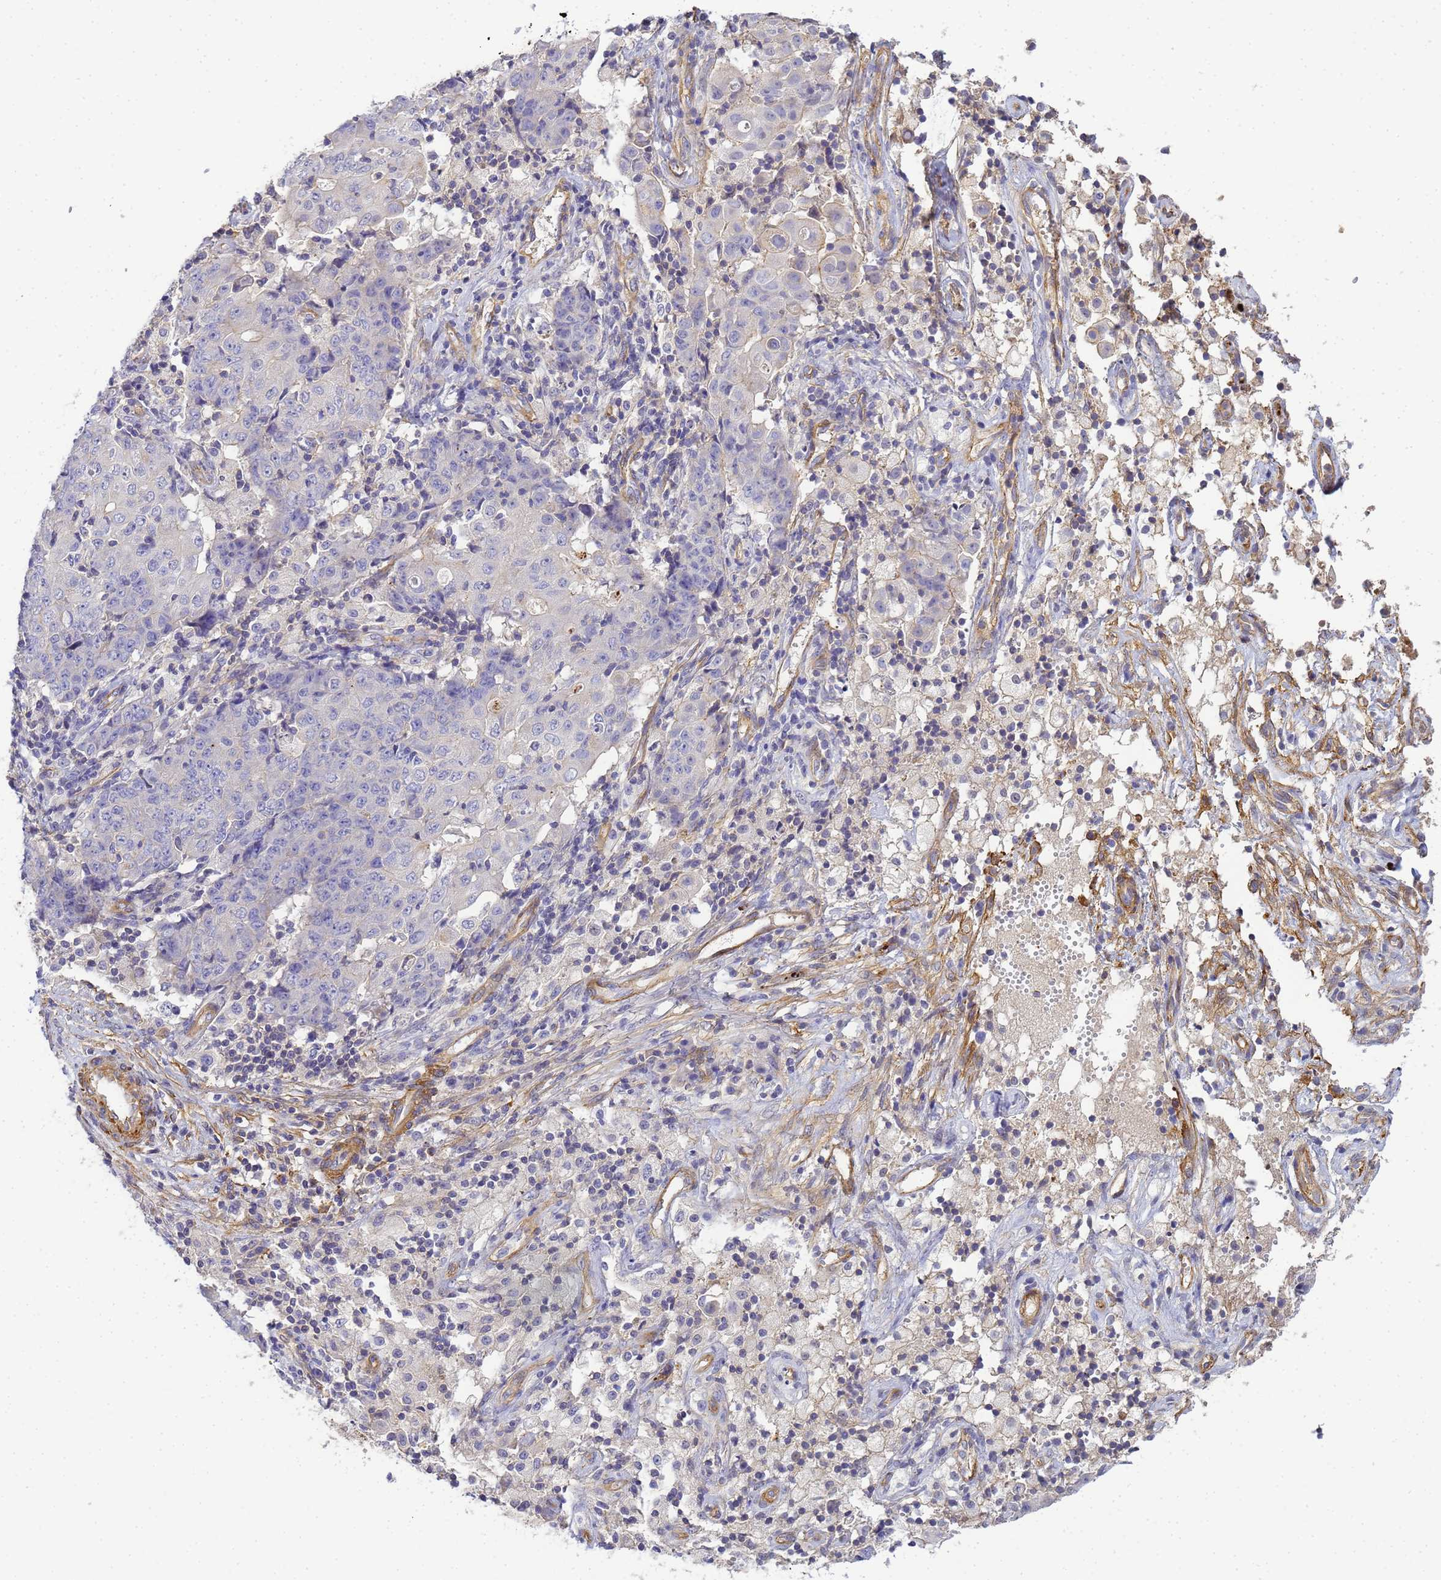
{"staining": {"intensity": "negative", "quantity": "none", "location": "none"}, "tissue": "ovarian cancer", "cell_type": "Tumor cells", "image_type": "cancer", "snomed": [{"axis": "morphology", "description": "Carcinoma, endometroid"}, {"axis": "topography", "description": "Ovary"}], "caption": "DAB immunohistochemical staining of endometroid carcinoma (ovarian) exhibits no significant positivity in tumor cells. (DAB (3,3'-diaminobenzidine) immunohistochemistry (IHC), high magnification).", "gene": "MYL12A", "patient": {"sex": "female", "age": 42}}